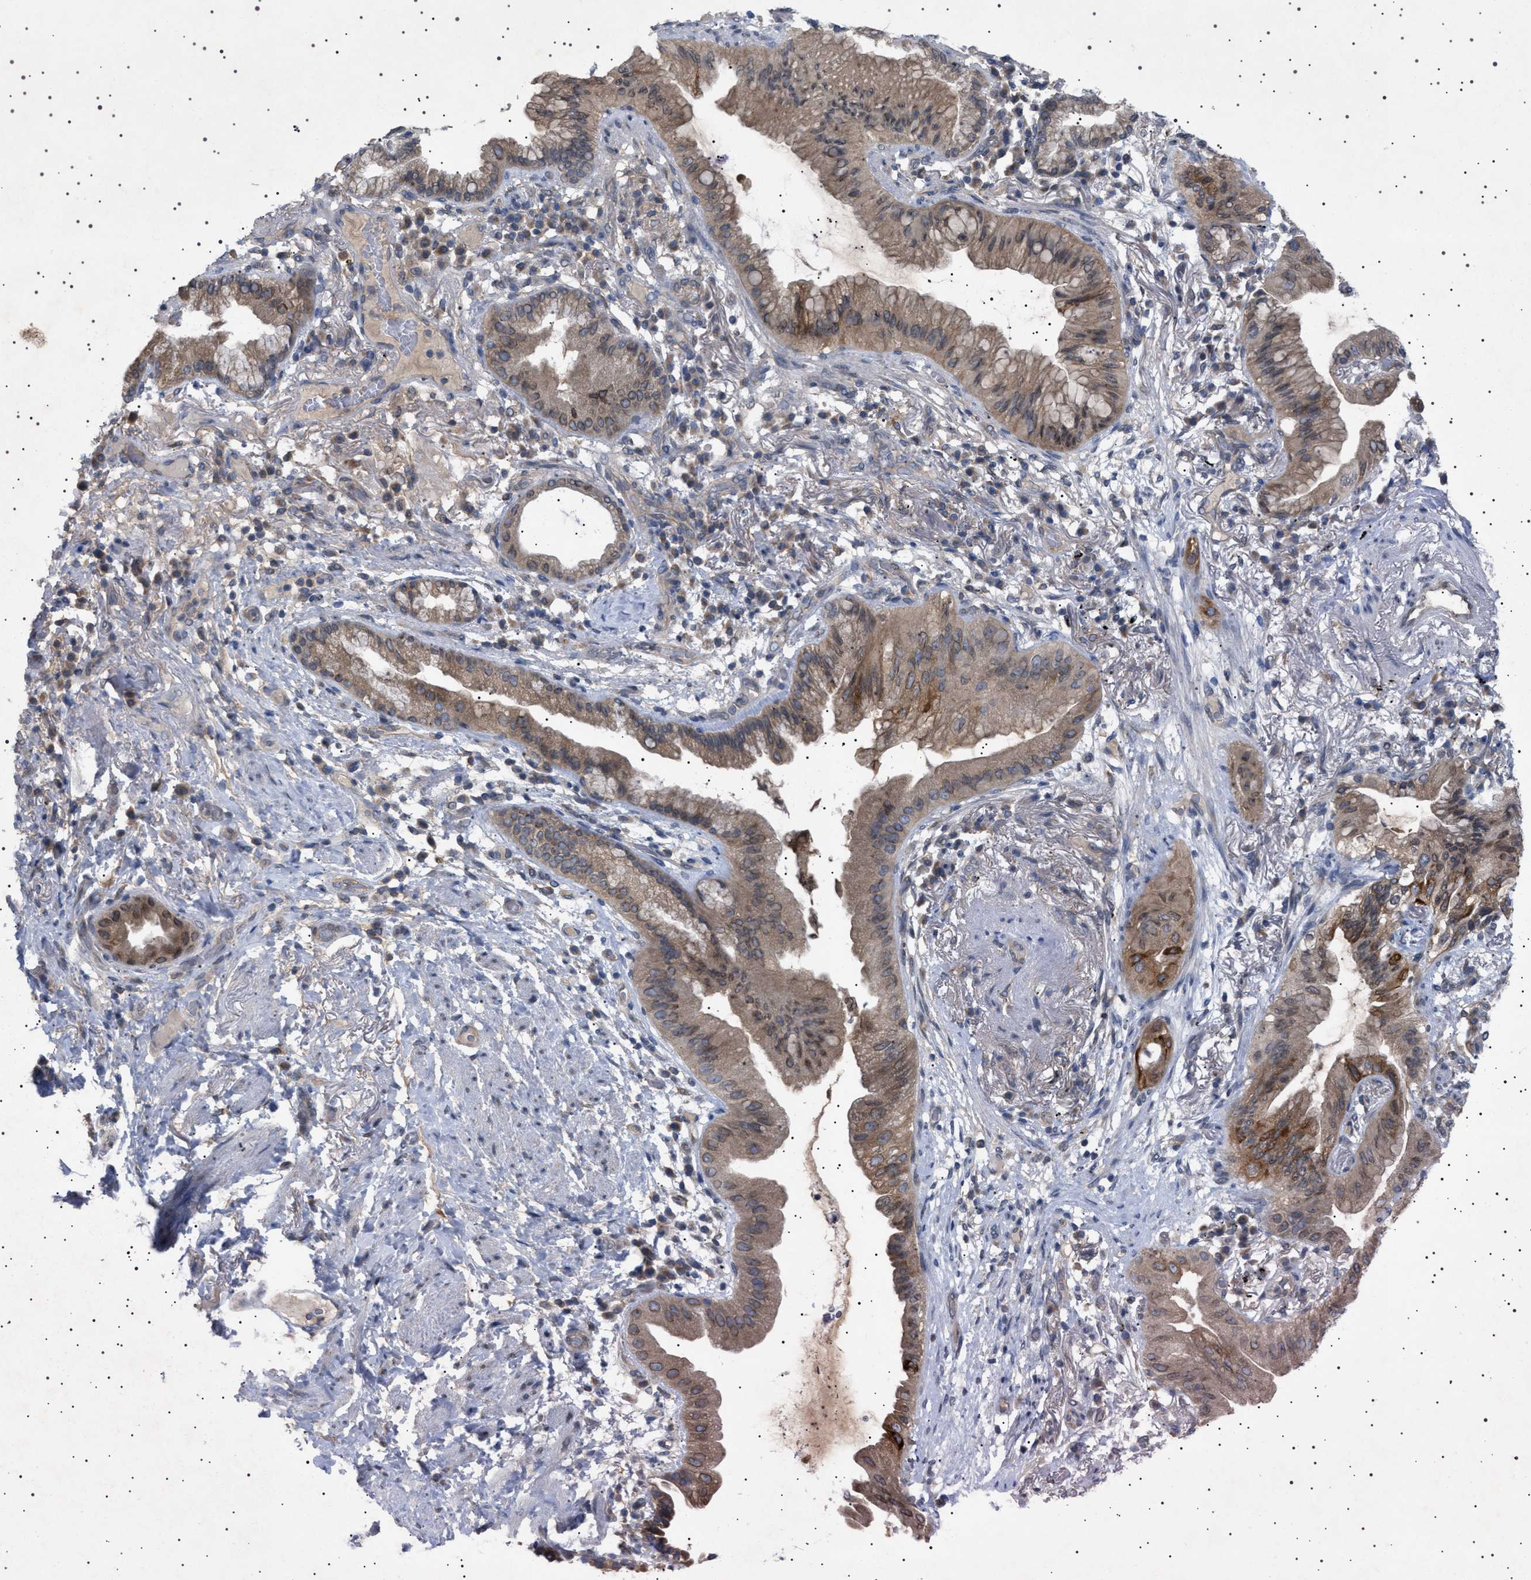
{"staining": {"intensity": "weak", "quantity": "25%-75%", "location": "cytoplasmic/membranous,nuclear"}, "tissue": "lung cancer", "cell_type": "Tumor cells", "image_type": "cancer", "snomed": [{"axis": "morphology", "description": "Normal tissue, NOS"}, {"axis": "morphology", "description": "Adenocarcinoma, NOS"}, {"axis": "topography", "description": "Bronchus"}, {"axis": "topography", "description": "Lung"}], "caption": "IHC photomicrograph of adenocarcinoma (lung) stained for a protein (brown), which exhibits low levels of weak cytoplasmic/membranous and nuclear expression in about 25%-75% of tumor cells.", "gene": "NUP93", "patient": {"sex": "female", "age": 70}}